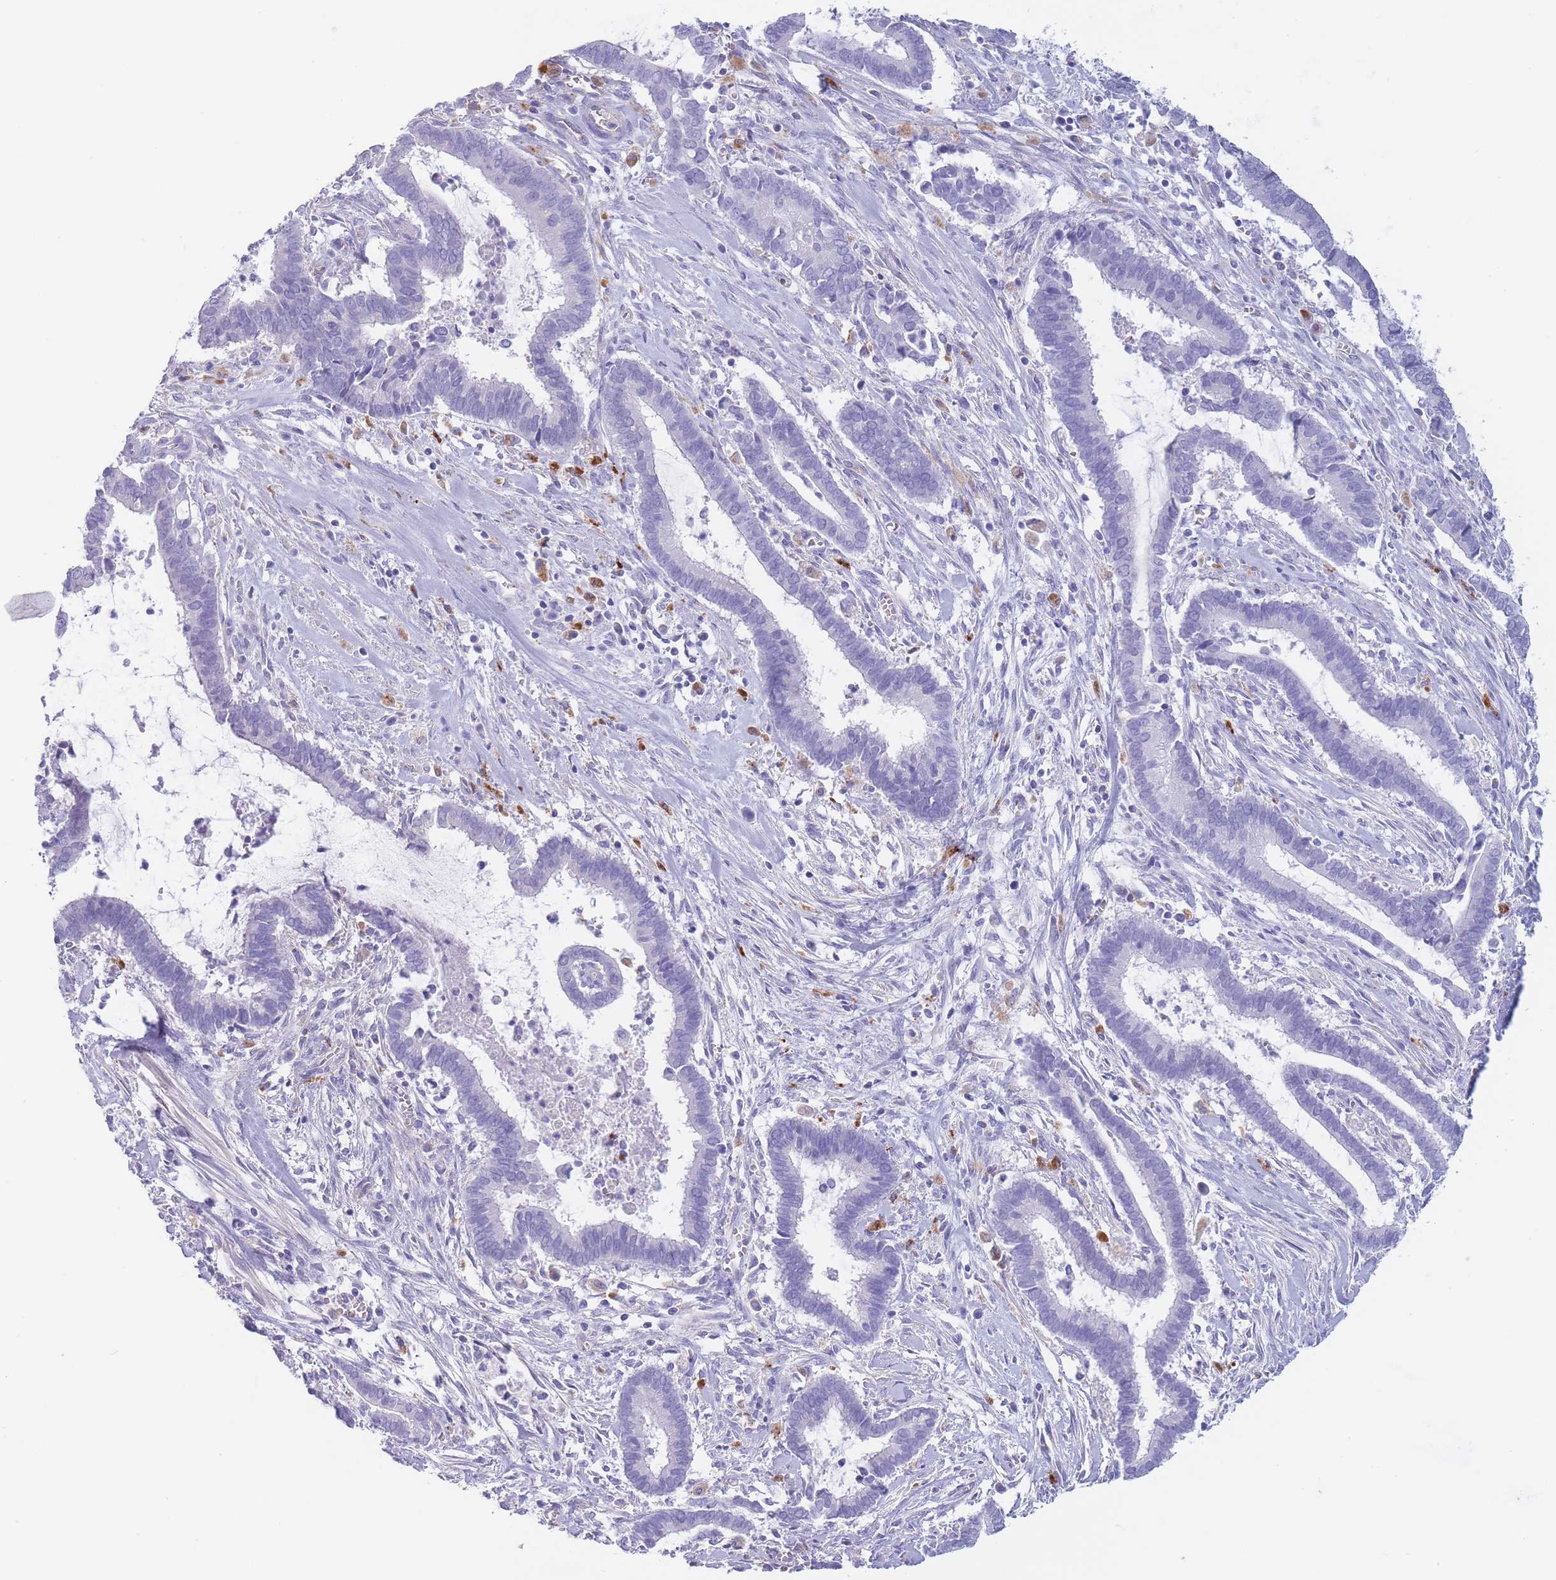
{"staining": {"intensity": "negative", "quantity": "none", "location": "none"}, "tissue": "cervical cancer", "cell_type": "Tumor cells", "image_type": "cancer", "snomed": [{"axis": "morphology", "description": "Adenocarcinoma, NOS"}, {"axis": "topography", "description": "Cervix"}], "caption": "Immunohistochemistry of cervical cancer (adenocarcinoma) reveals no staining in tumor cells.", "gene": "GAA", "patient": {"sex": "female", "age": 44}}